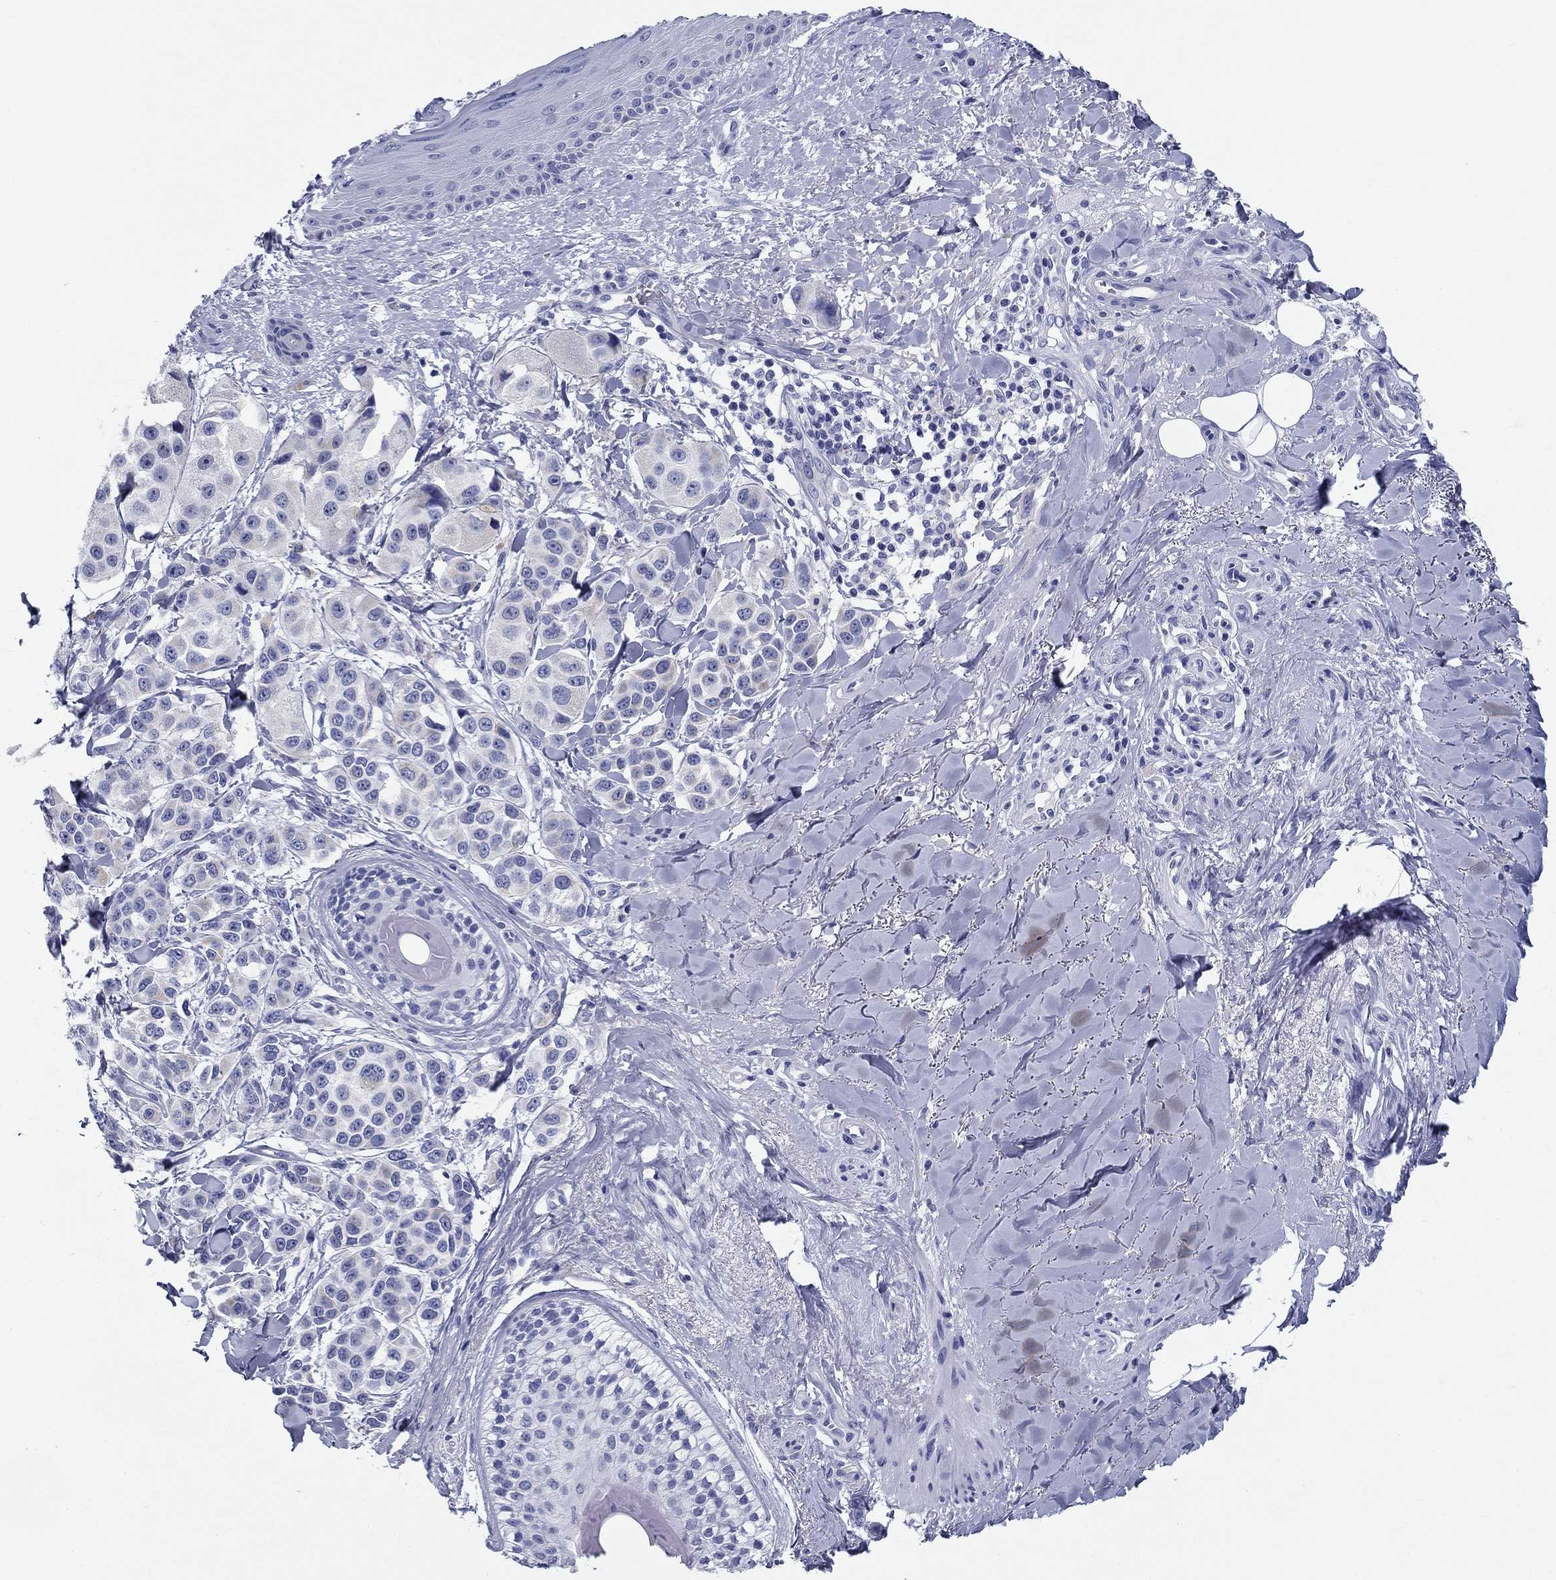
{"staining": {"intensity": "negative", "quantity": "none", "location": "none"}, "tissue": "melanoma", "cell_type": "Tumor cells", "image_type": "cancer", "snomed": [{"axis": "morphology", "description": "Malignant melanoma, NOS"}, {"axis": "topography", "description": "Skin"}], "caption": "Histopathology image shows no protein expression in tumor cells of melanoma tissue. The staining is performed using DAB brown chromogen with nuclei counter-stained in using hematoxylin.", "gene": "UPB1", "patient": {"sex": "male", "age": 57}}